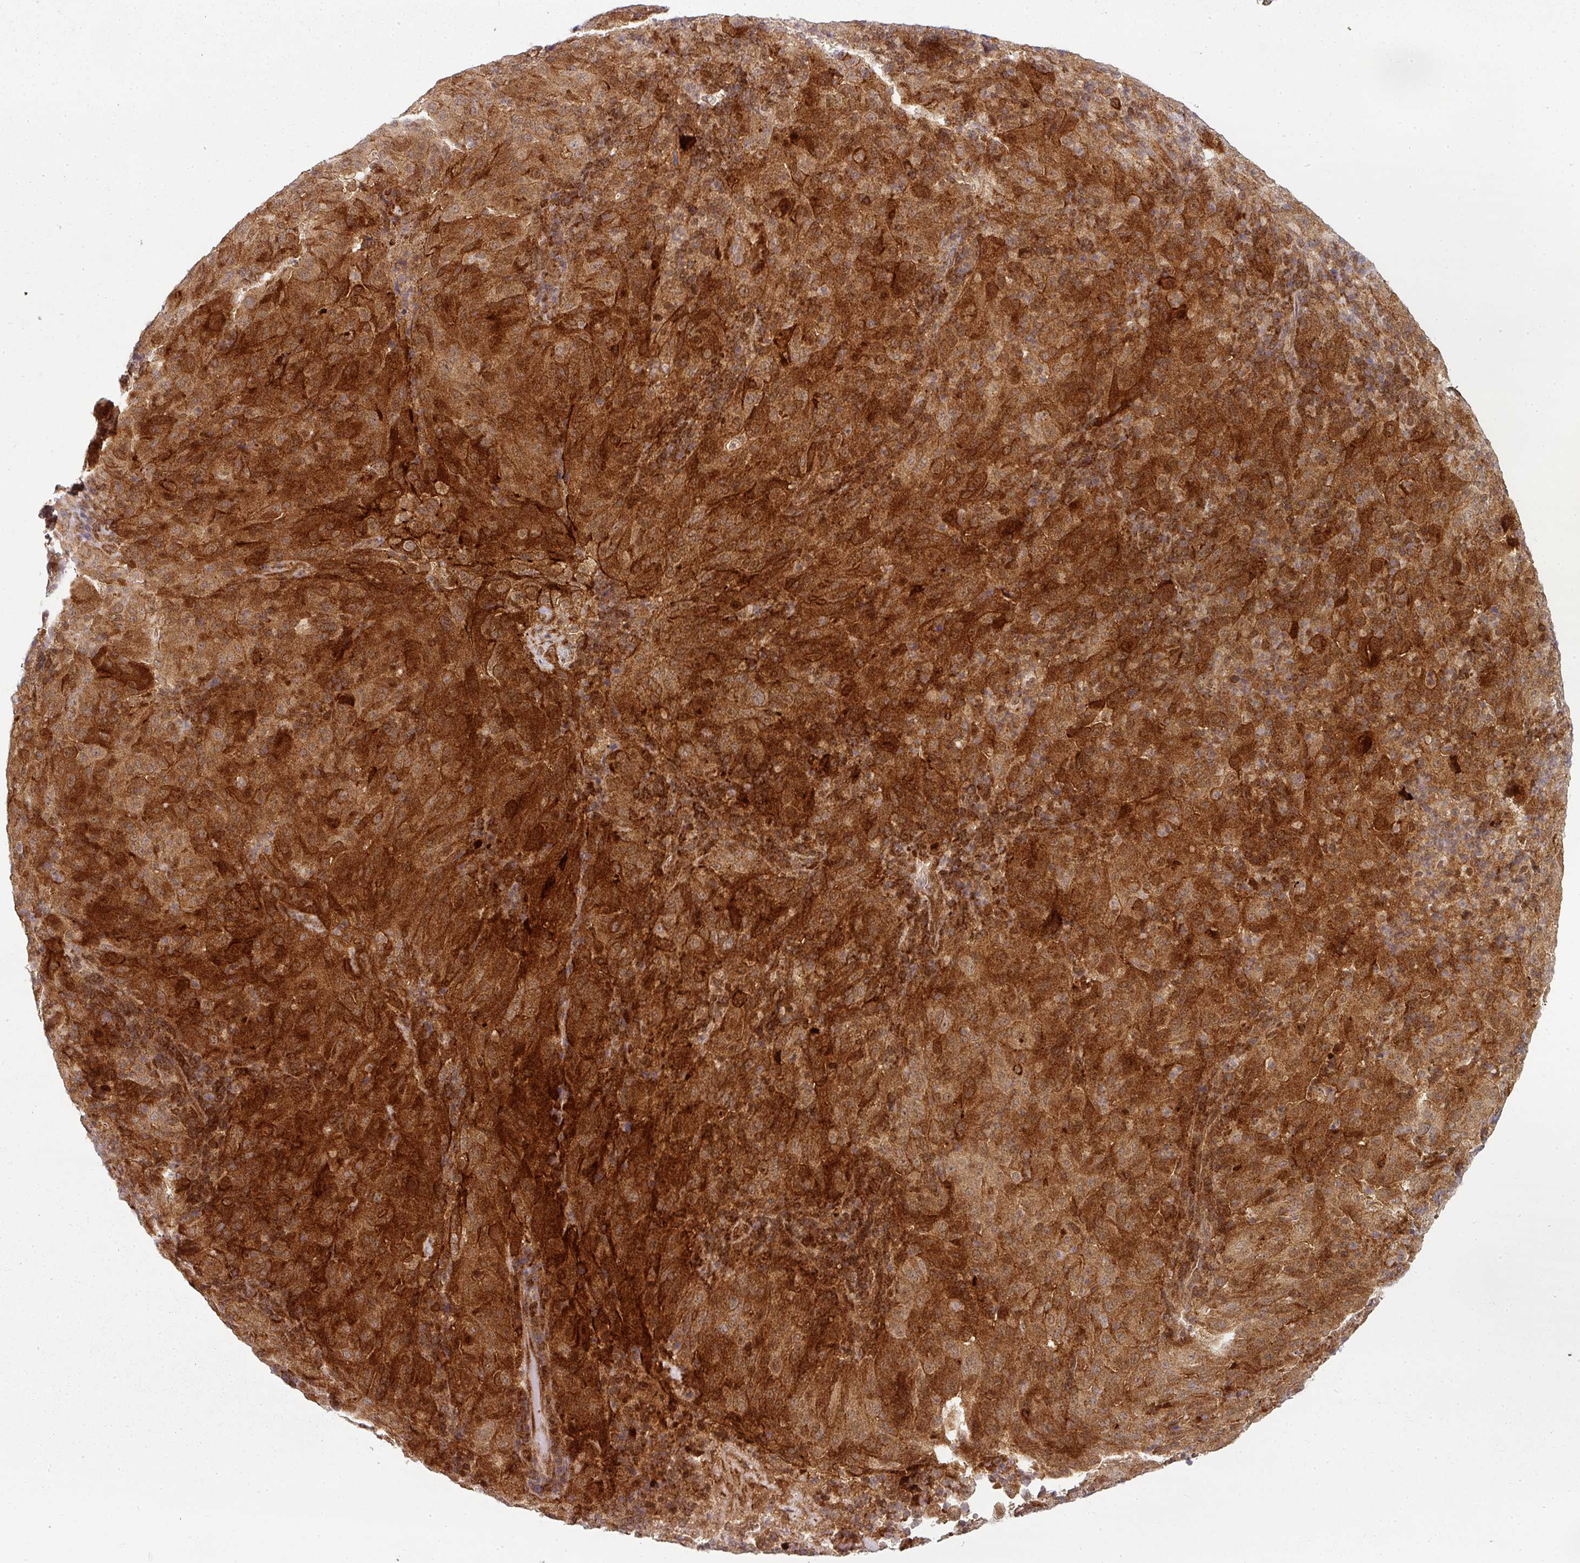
{"staining": {"intensity": "strong", "quantity": ">75%", "location": "cytoplasmic/membranous"}, "tissue": "pancreatic cancer", "cell_type": "Tumor cells", "image_type": "cancer", "snomed": [{"axis": "morphology", "description": "Adenocarcinoma, NOS"}, {"axis": "topography", "description": "Pancreas"}], "caption": "This is an image of immunohistochemistry staining of pancreatic adenocarcinoma, which shows strong positivity in the cytoplasmic/membranous of tumor cells.", "gene": "CLIC1", "patient": {"sex": "male", "age": 63}}